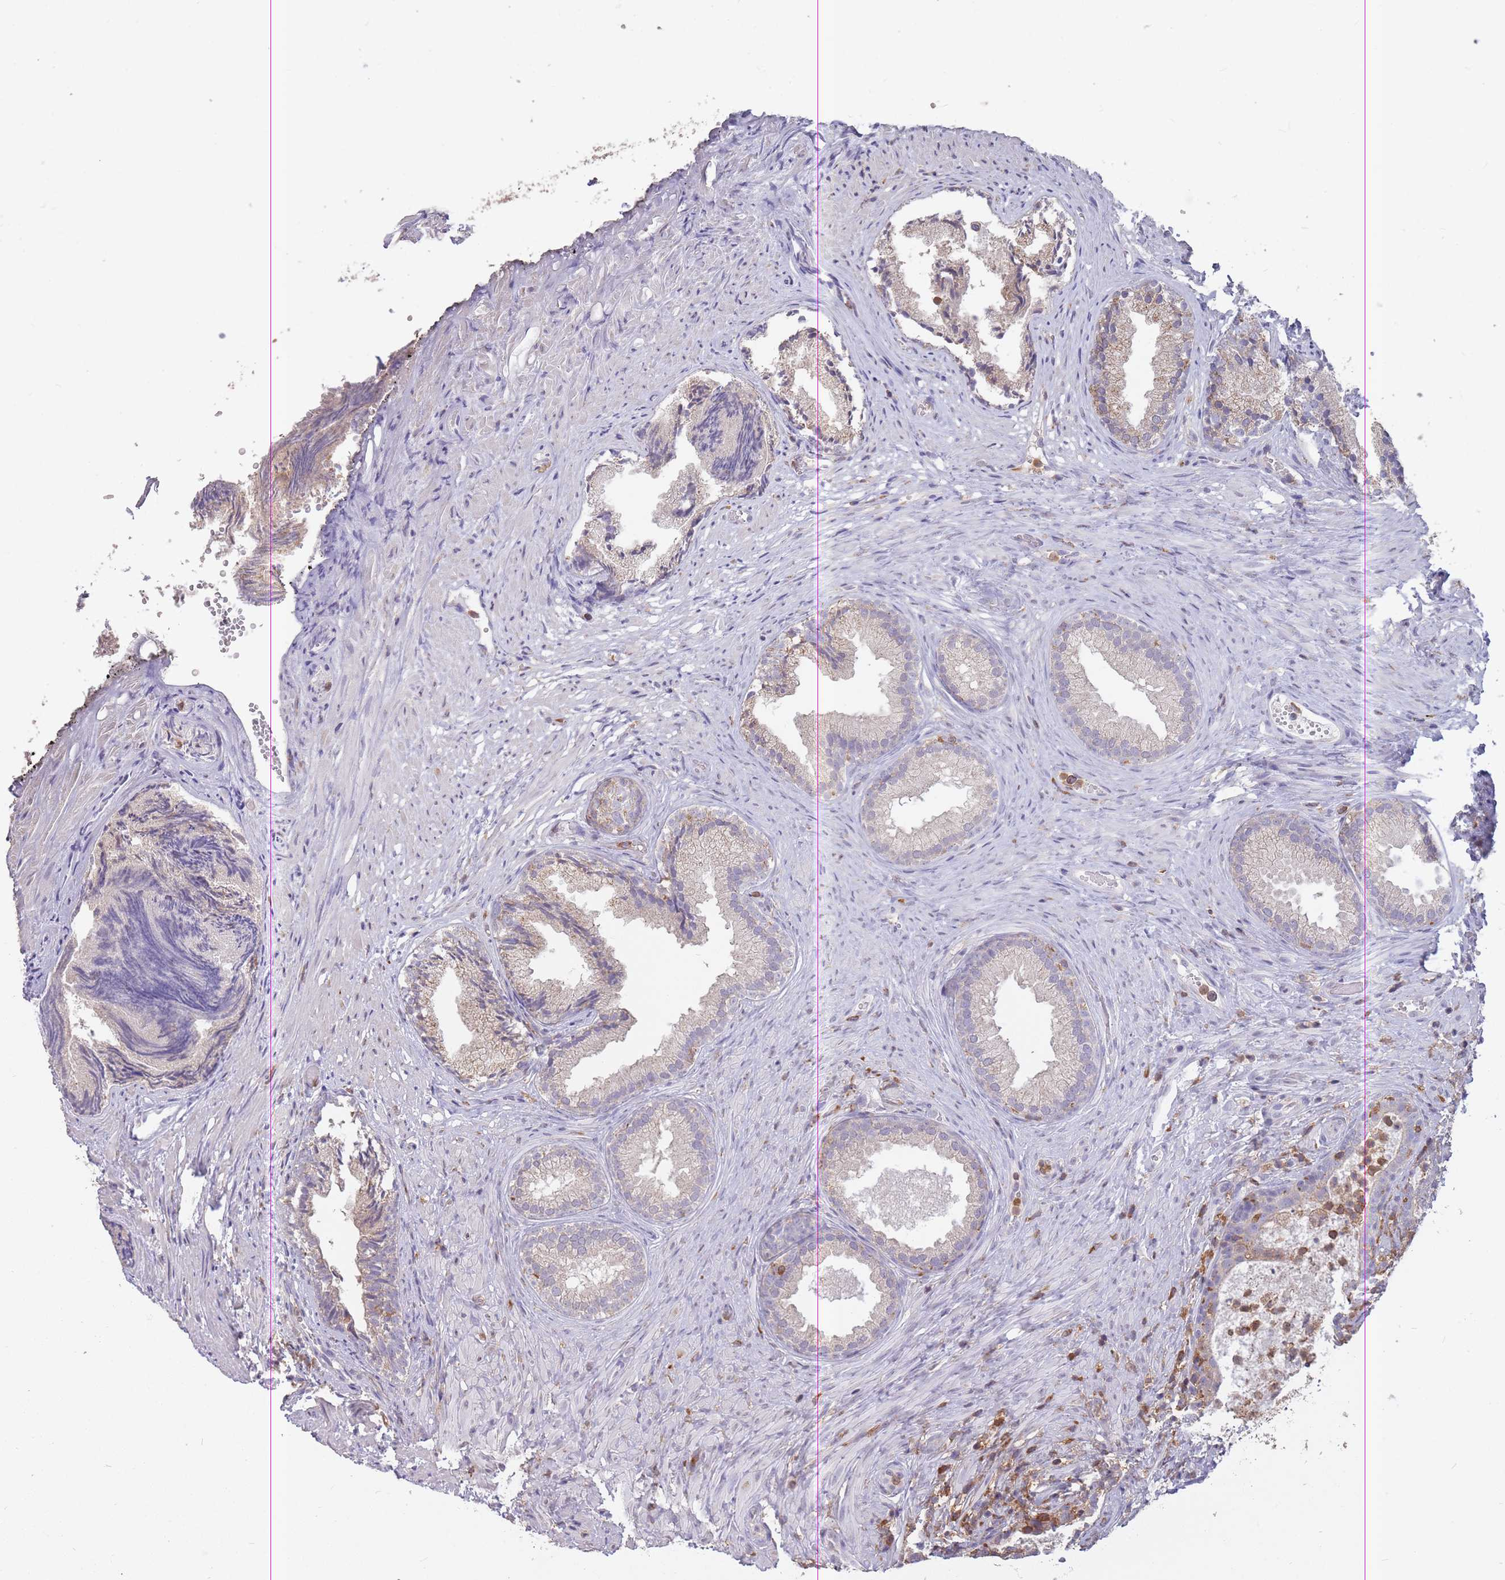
{"staining": {"intensity": "weak", "quantity": "<25%", "location": "cytoplasmic/membranous"}, "tissue": "prostate", "cell_type": "Glandular cells", "image_type": "normal", "snomed": [{"axis": "morphology", "description": "Normal tissue, NOS"}, {"axis": "topography", "description": "Prostate"}], "caption": "Micrograph shows no significant protein expression in glandular cells of benign prostate. Brightfield microscopy of immunohistochemistry stained with DAB (3,3'-diaminobenzidine) (brown) and hematoxylin (blue), captured at high magnification.", "gene": "GMIP", "patient": {"sex": "male", "age": 76}}